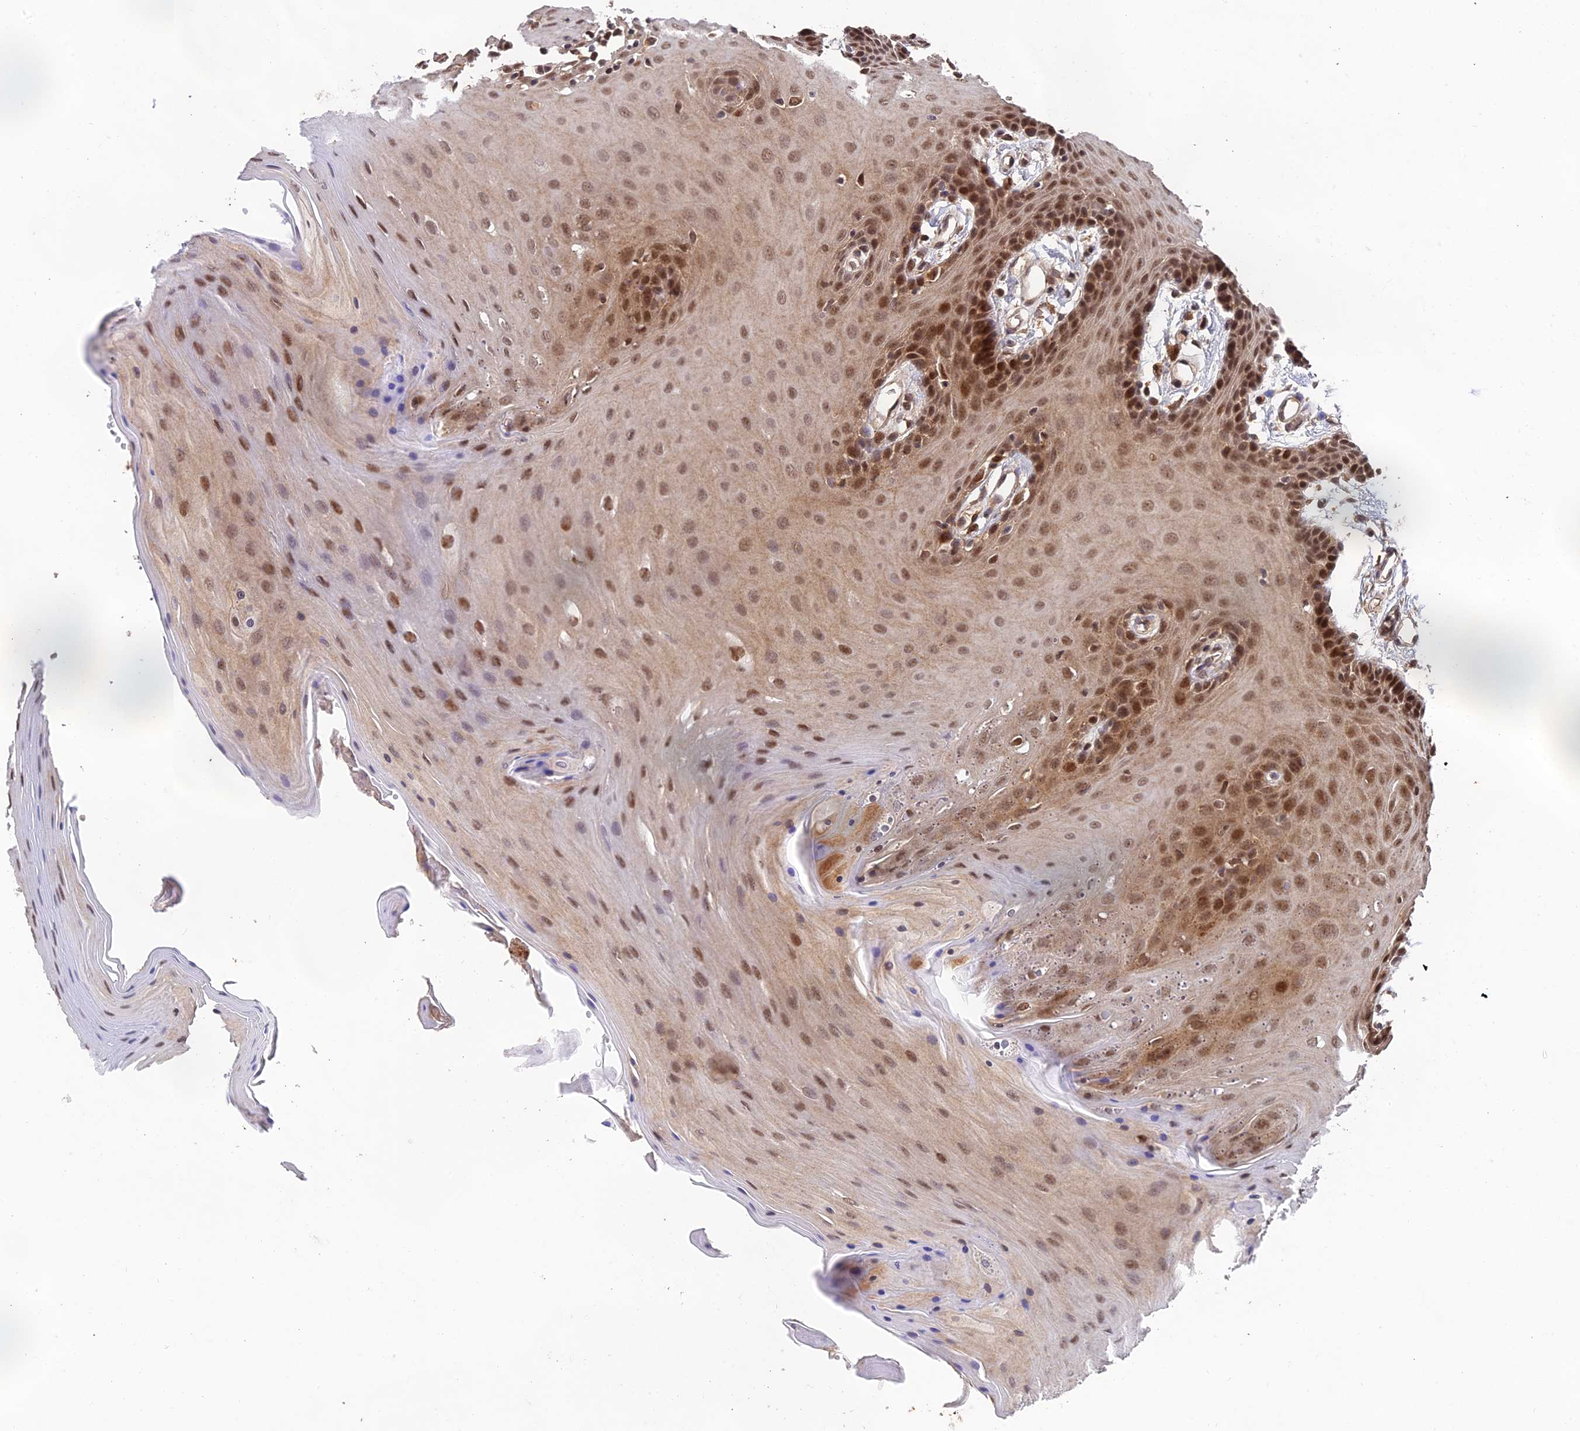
{"staining": {"intensity": "moderate", "quantity": ">75%", "location": "nuclear"}, "tissue": "oral mucosa", "cell_type": "Squamous epithelial cells", "image_type": "normal", "snomed": [{"axis": "morphology", "description": "Normal tissue, NOS"}, {"axis": "morphology", "description": "Squamous cell carcinoma, NOS"}, {"axis": "topography", "description": "Skeletal muscle"}, {"axis": "topography", "description": "Oral tissue"}, {"axis": "topography", "description": "Salivary gland"}, {"axis": "topography", "description": "Head-Neck"}], "caption": "A high-resolution histopathology image shows IHC staining of unremarkable oral mucosa, which shows moderate nuclear positivity in approximately >75% of squamous epithelial cells. (Brightfield microscopy of DAB IHC at high magnification).", "gene": "OSBPL1A", "patient": {"sex": "male", "age": 54}}